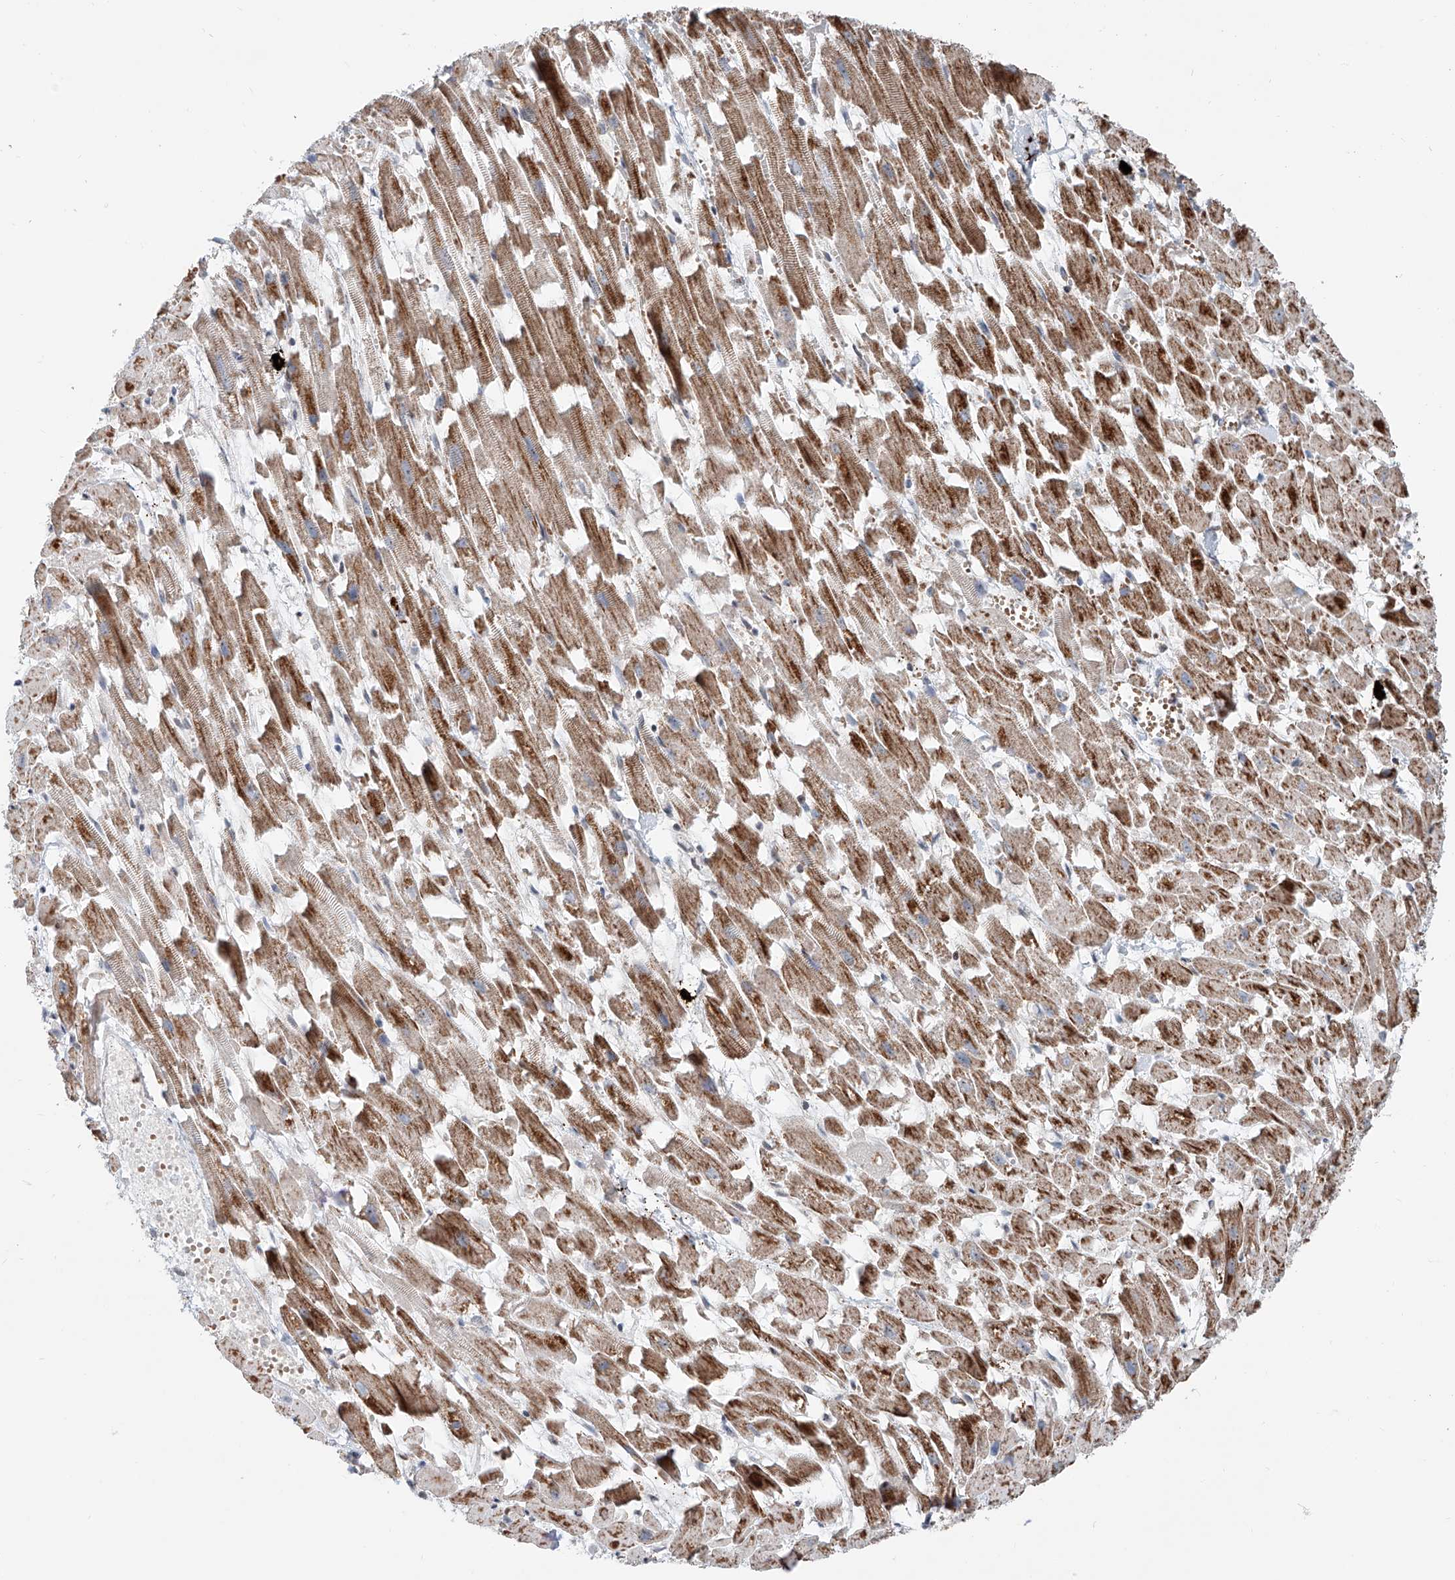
{"staining": {"intensity": "strong", "quantity": "25%-75%", "location": "cytoplasmic/membranous"}, "tissue": "heart muscle", "cell_type": "Cardiomyocytes", "image_type": "normal", "snomed": [{"axis": "morphology", "description": "Normal tissue, NOS"}, {"axis": "topography", "description": "Heart"}], "caption": "A high-resolution histopathology image shows immunohistochemistry staining of normal heart muscle, which displays strong cytoplasmic/membranous positivity in approximately 25%-75% of cardiomyocytes.", "gene": "SDE2", "patient": {"sex": "female", "age": 64}}